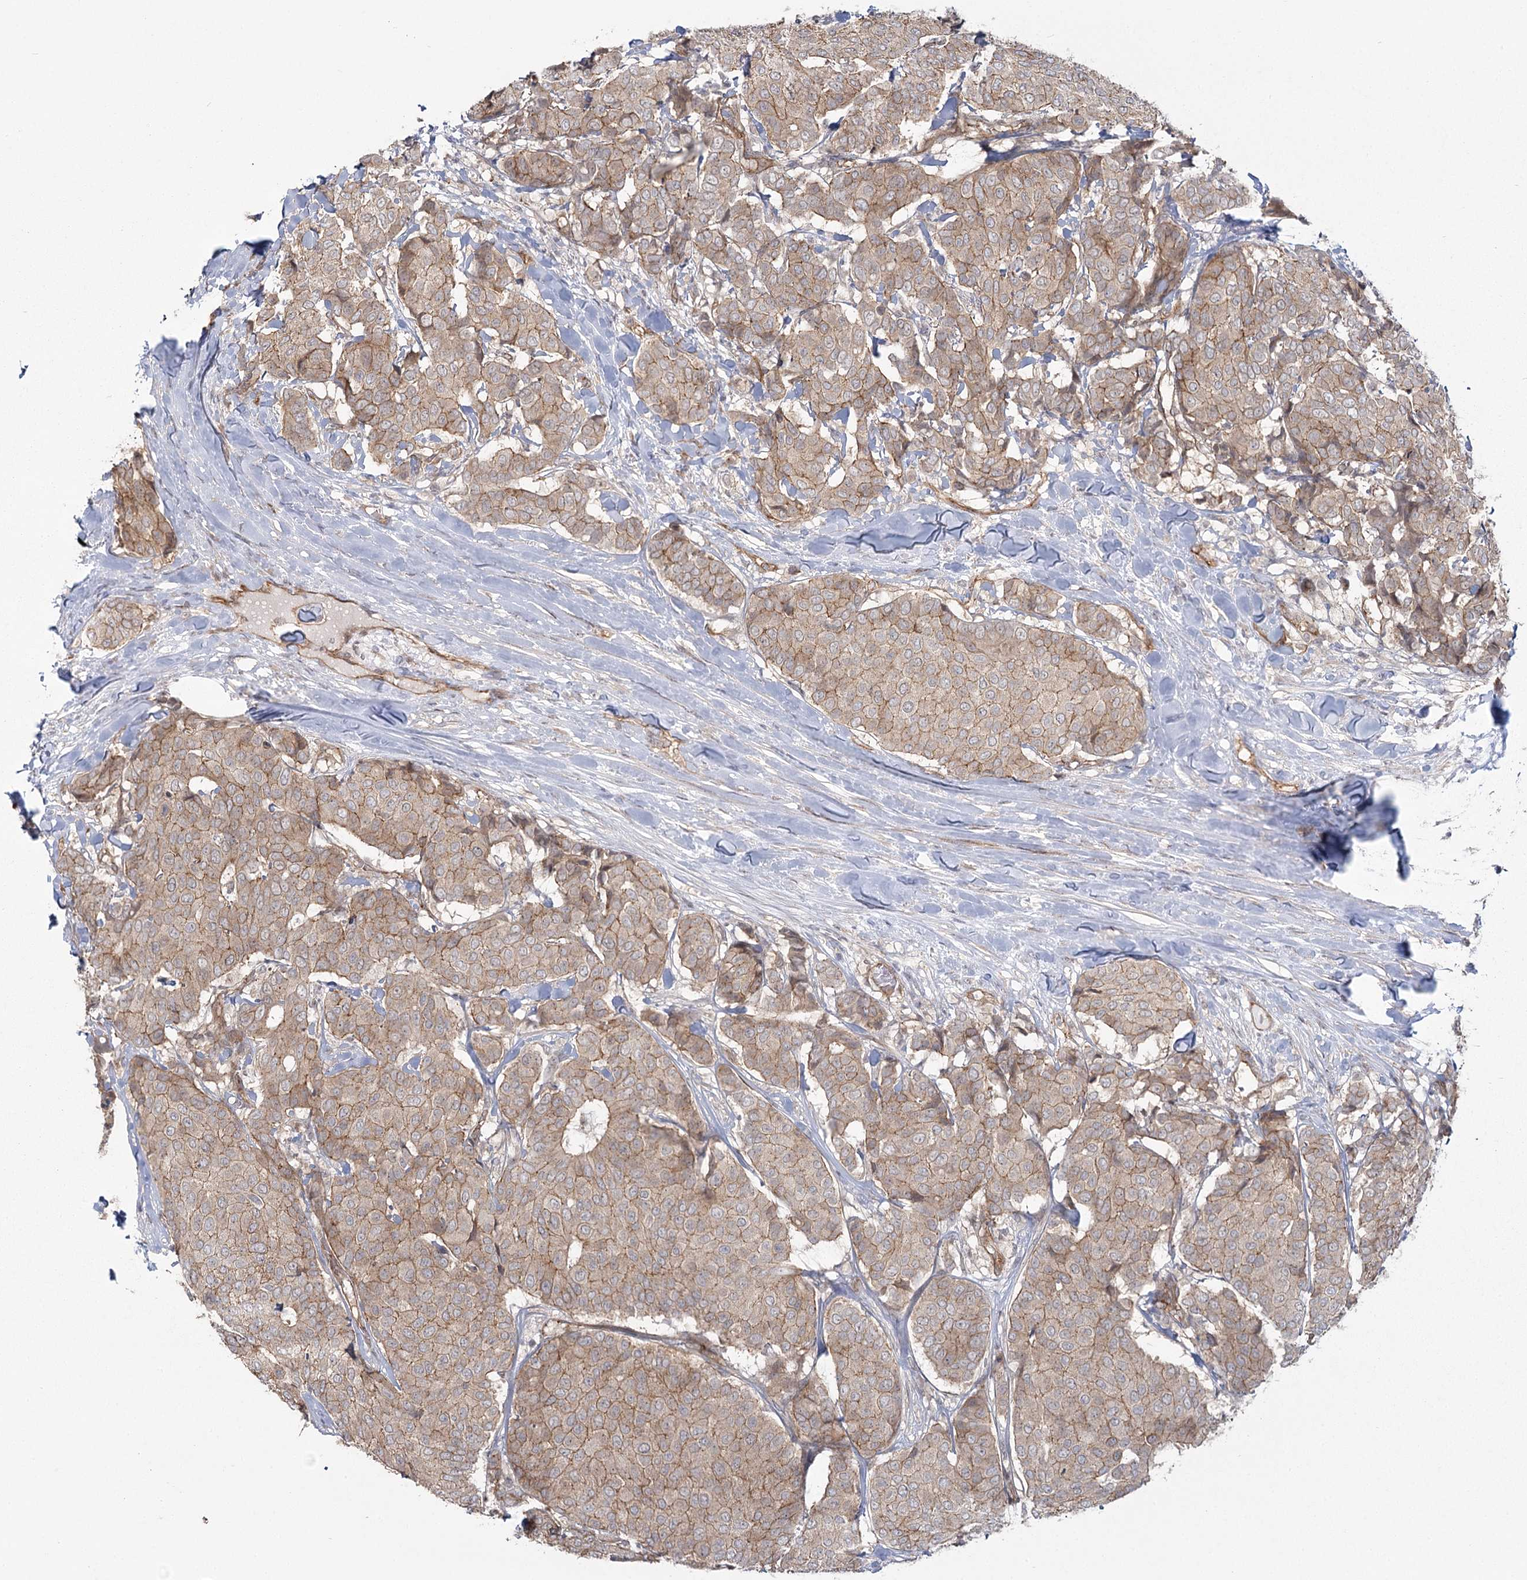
{"staining": {"intensity": "weak", "quantity": ">75%", "location": "cytoplasmic/membranous"}, "tissue": "breast cancer", "cell_type": "Tumor cells", "image_type": "cancer", "snomed": [{"axis": "morphology", "description": "Duct carcinoma"}, {"axis": "topography", "description": "Breast"}], "caption": "This is a micrograph of IHC staining of breast invasive ductal carcinoma, which shows weak positivity in the cytoplasmic/membranous of tumor cells.", "gene": "RPP14", "patient": {"sex": "female", "age": 75}}